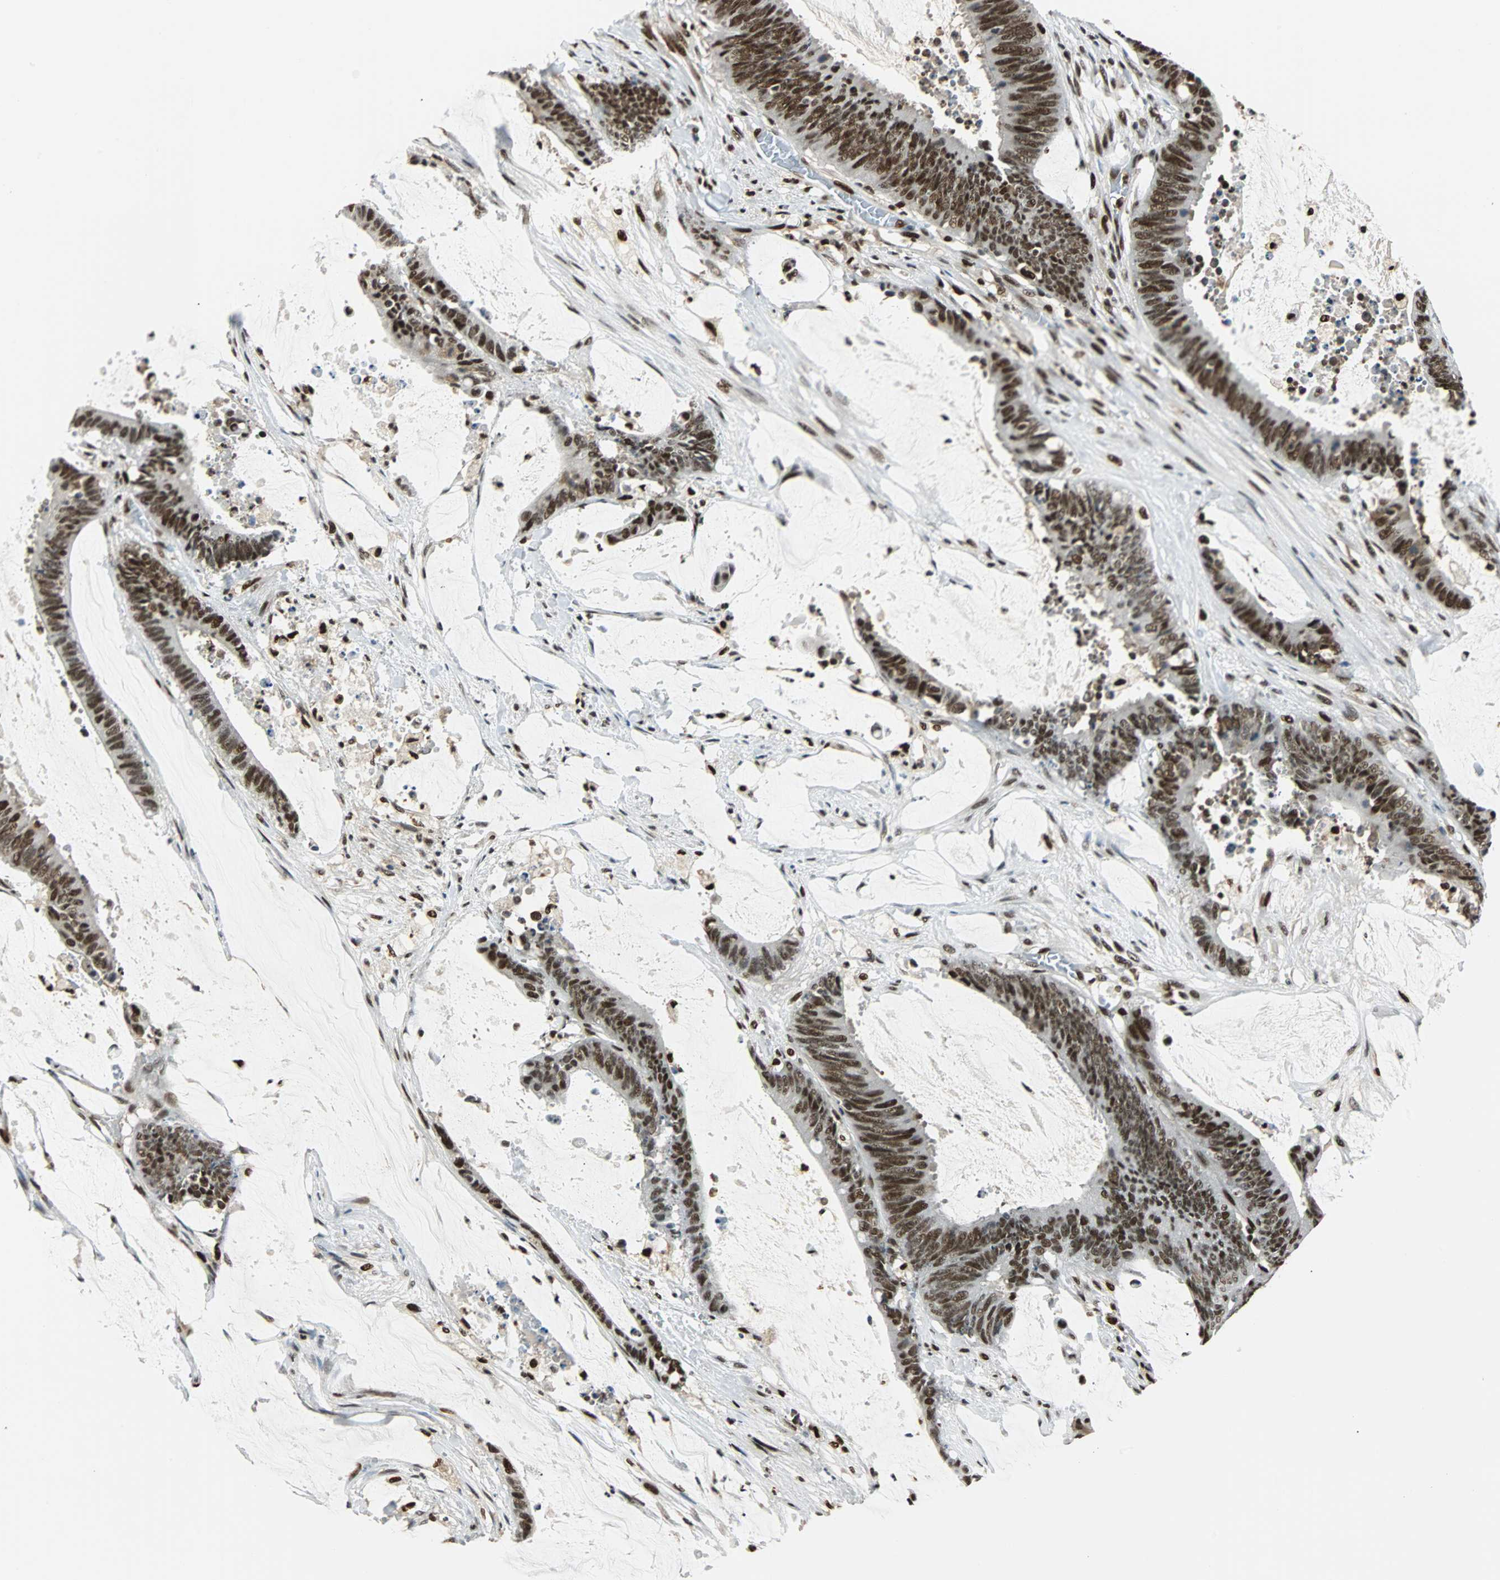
{"staining": {"intensity": "strong", "quantity": ">75%", "location": "nuclear"}, "tissue": "colorectal cancer", "cell_type": "Tumor cells", "image_type": "cancer", "snomed": [{"axis": "morphology", "description": "Adenocarcinoma, NOS"}, {"axis": "topography", "description": "Rectum"}], "caption": "Approximately >75% of tumor cells in human adenocarcinoma (colorectal) reveal strong nuclear protein staining as visualized by brown immunohistochemical staining.", "gene": "XRCC4", "patient": {"sex": "female", "age": 66}}